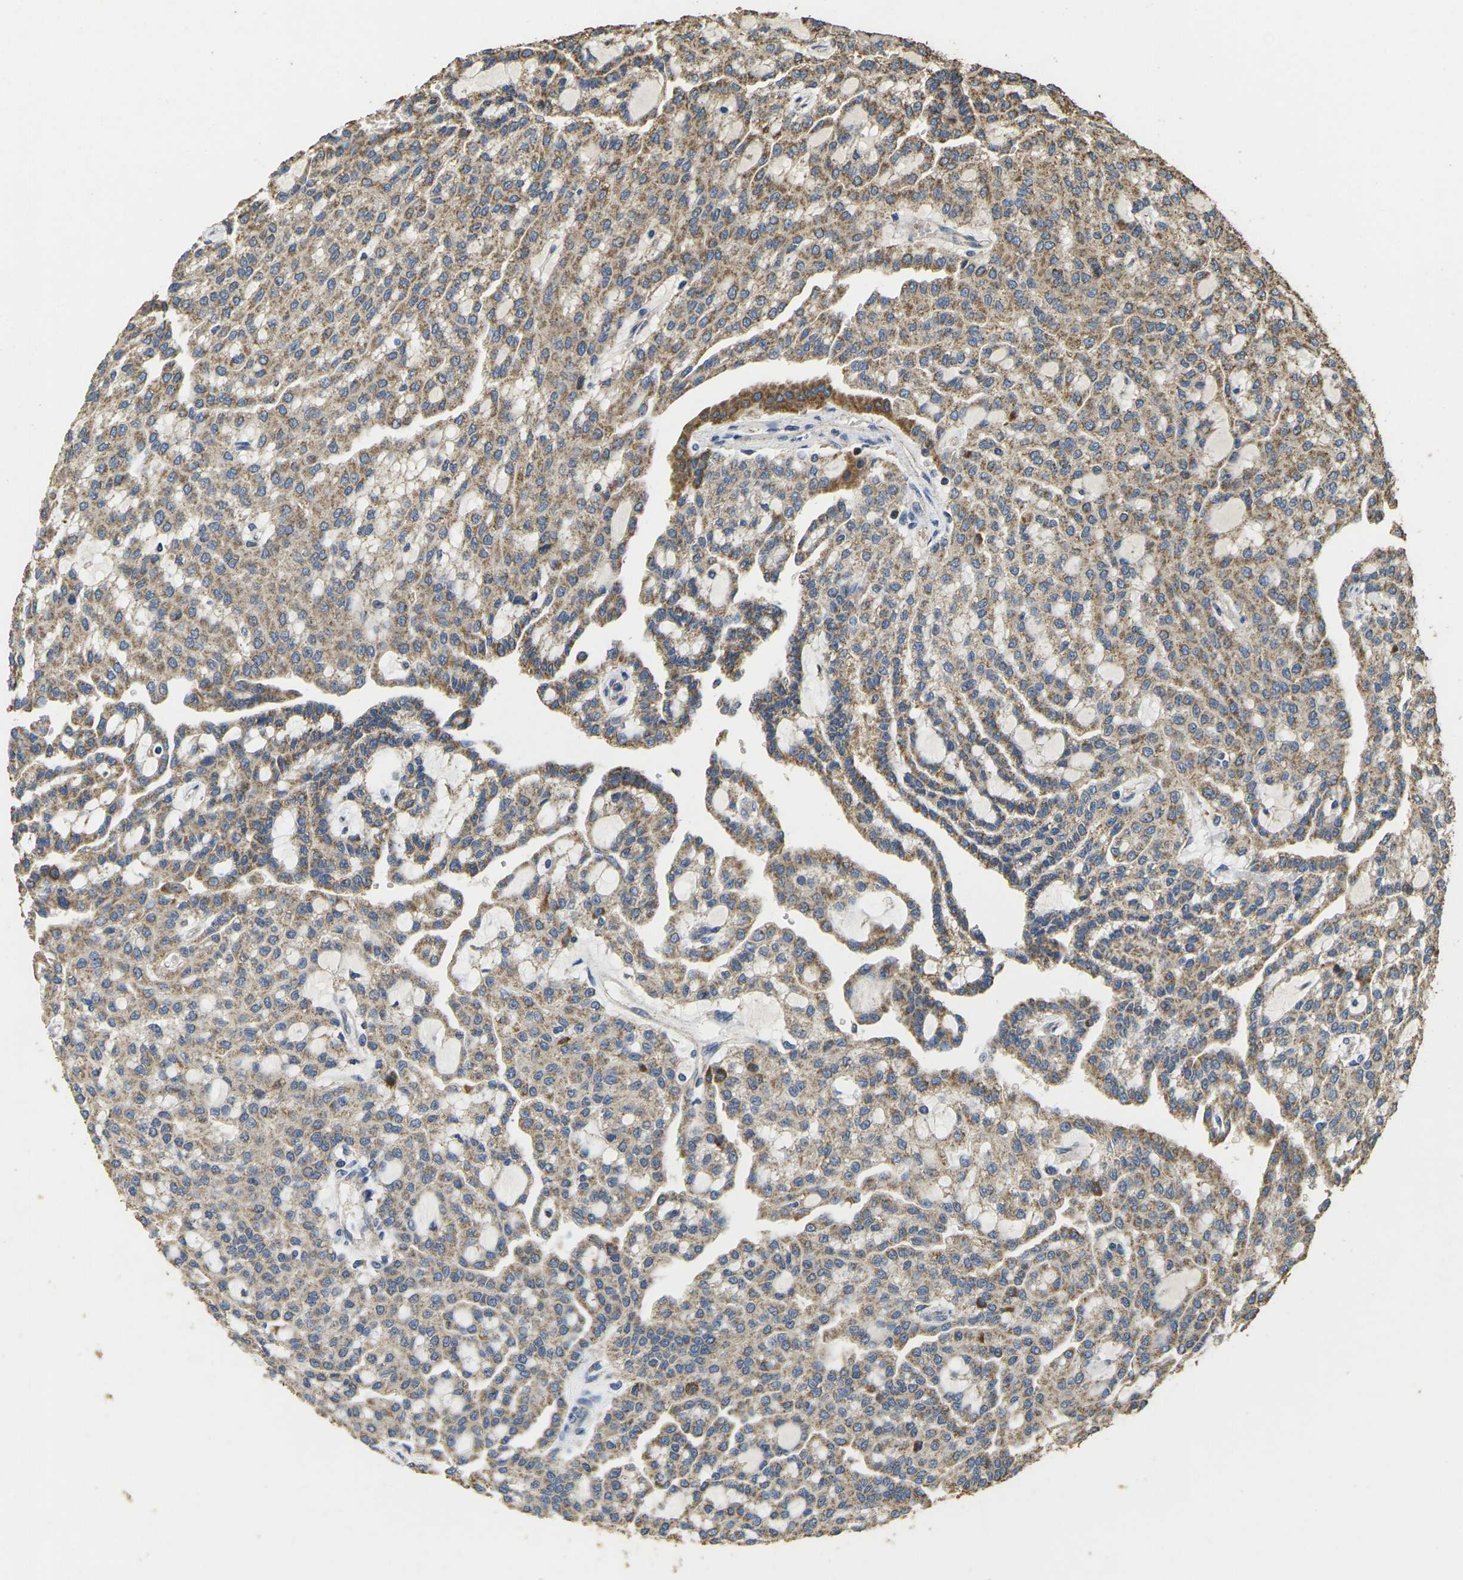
{"staining": {"intensity": "moderate", "quantity": ">75%", "location": "cytoplasmic/membranous"}, "tissue": "renal cancer", "cell_type": "Tumor cells", "image_type": "cancer", "snomed": [{"axis": "morphology", "description": "Adenocarcinoma, NOS"}, {"axis": "topography", "description": "Kidney"}], "caption": "A photomicrograph showing moderate cytoplasmic/membranous positivity in about >75% of tumor cells in renal adenocarcinoma, as visualized by brown immunohistochemical staining.", "gene": "MAPK11", "patient": {"sex": "male", "age": 63}}